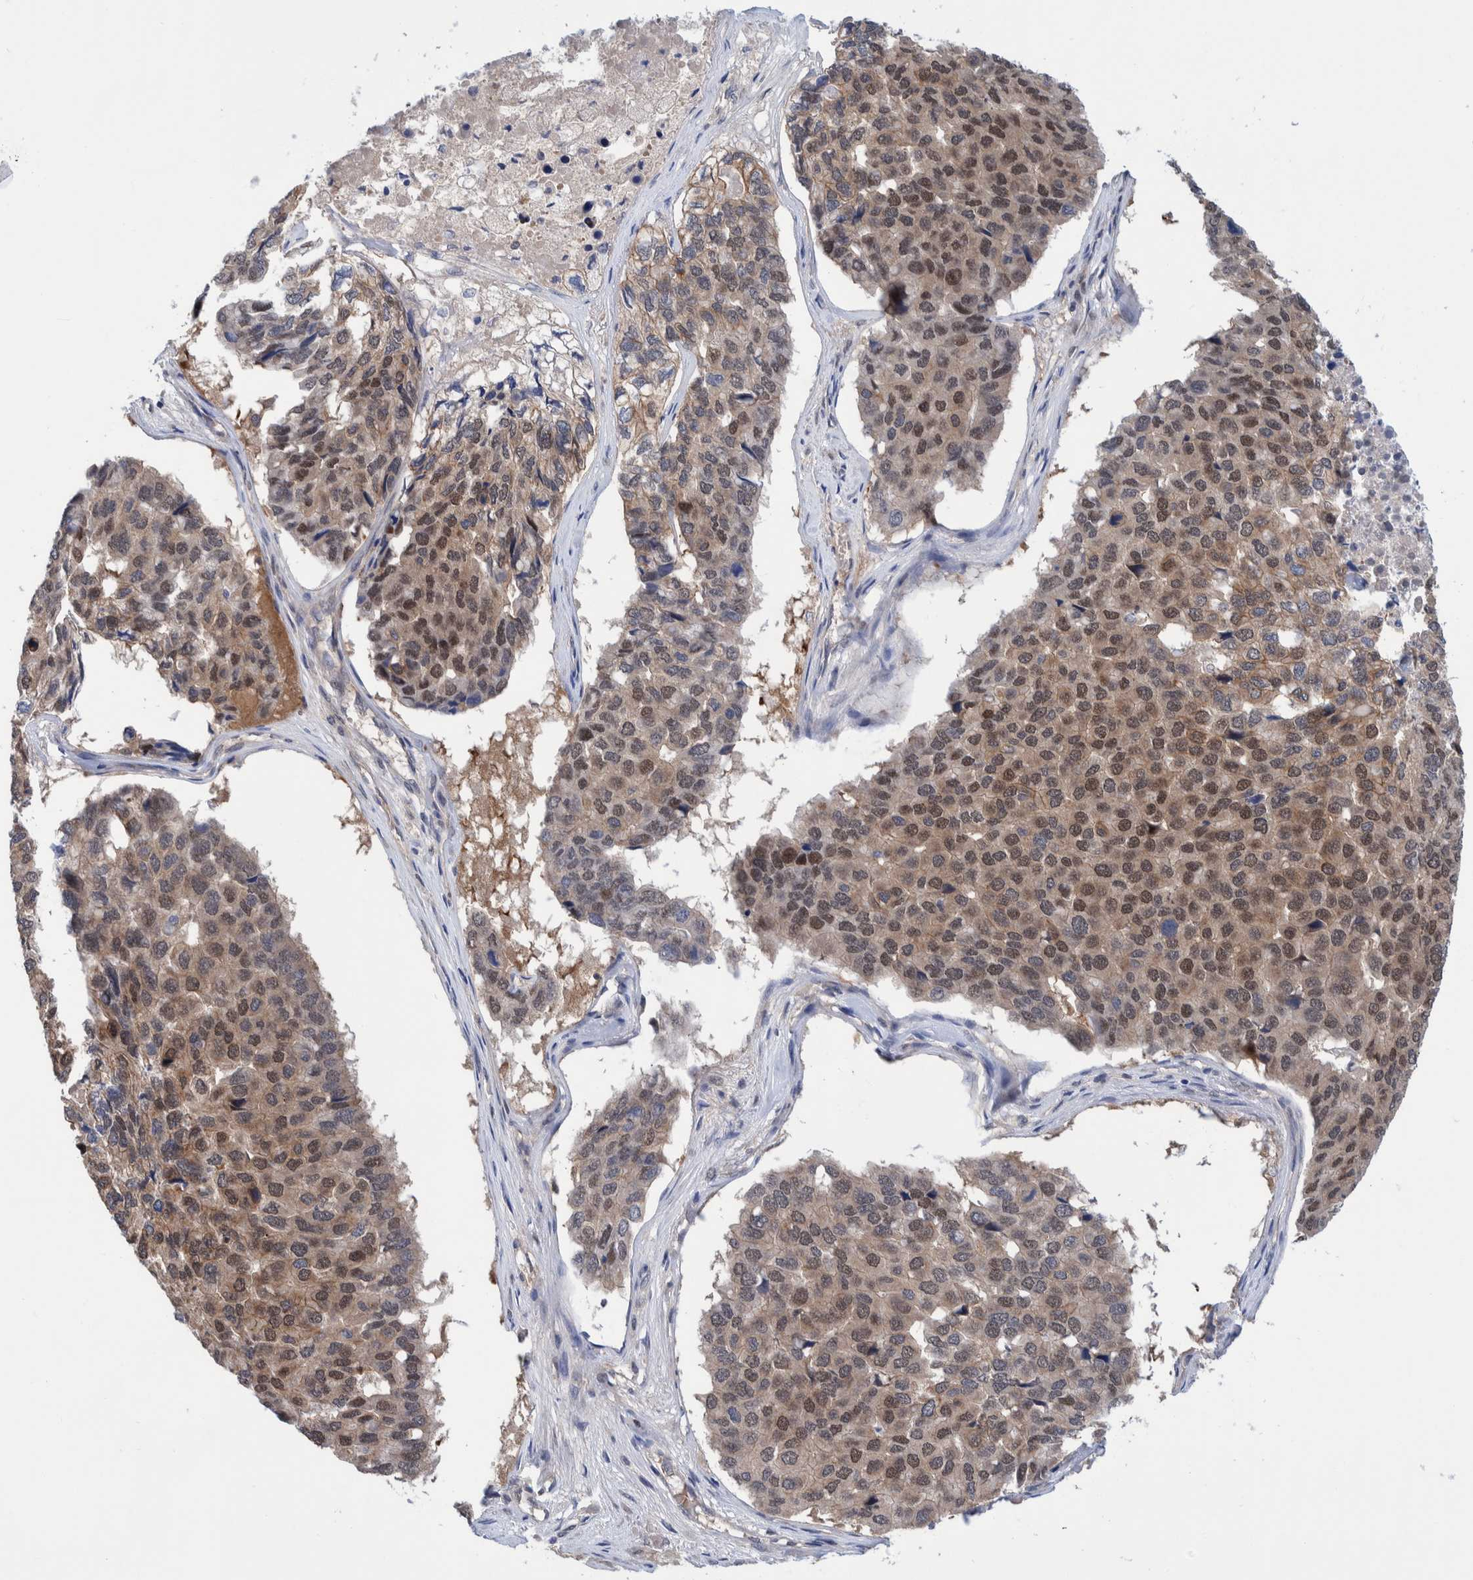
{"staining": {"intensity": "moderate", "quantity": ">75%", "location": "cytoplasmic/membranous,nuclear"}, "tissue": "pancreatic cancer", "cell_type": "Tumor cells", "image_type": "cancer", "snomed": [{"axis": "morphology", "description": "Adenocarcinoma, NOS"}, {"axis": "topography", "description": "Pancreas"}], "caption": "IHC image of neoplastic tissue: human pancreatic adenocarcinoma stained using immunohistochemistry reveals medium levels of moderate protein expression localized specifically in the cytoplasmic/membranous and nuclear of tumor cells, appearing as a cytoplasmic/membranous and nuclear brown color.", "gene": "PFAS", "patient": {"sex": "male", "age": 50}}